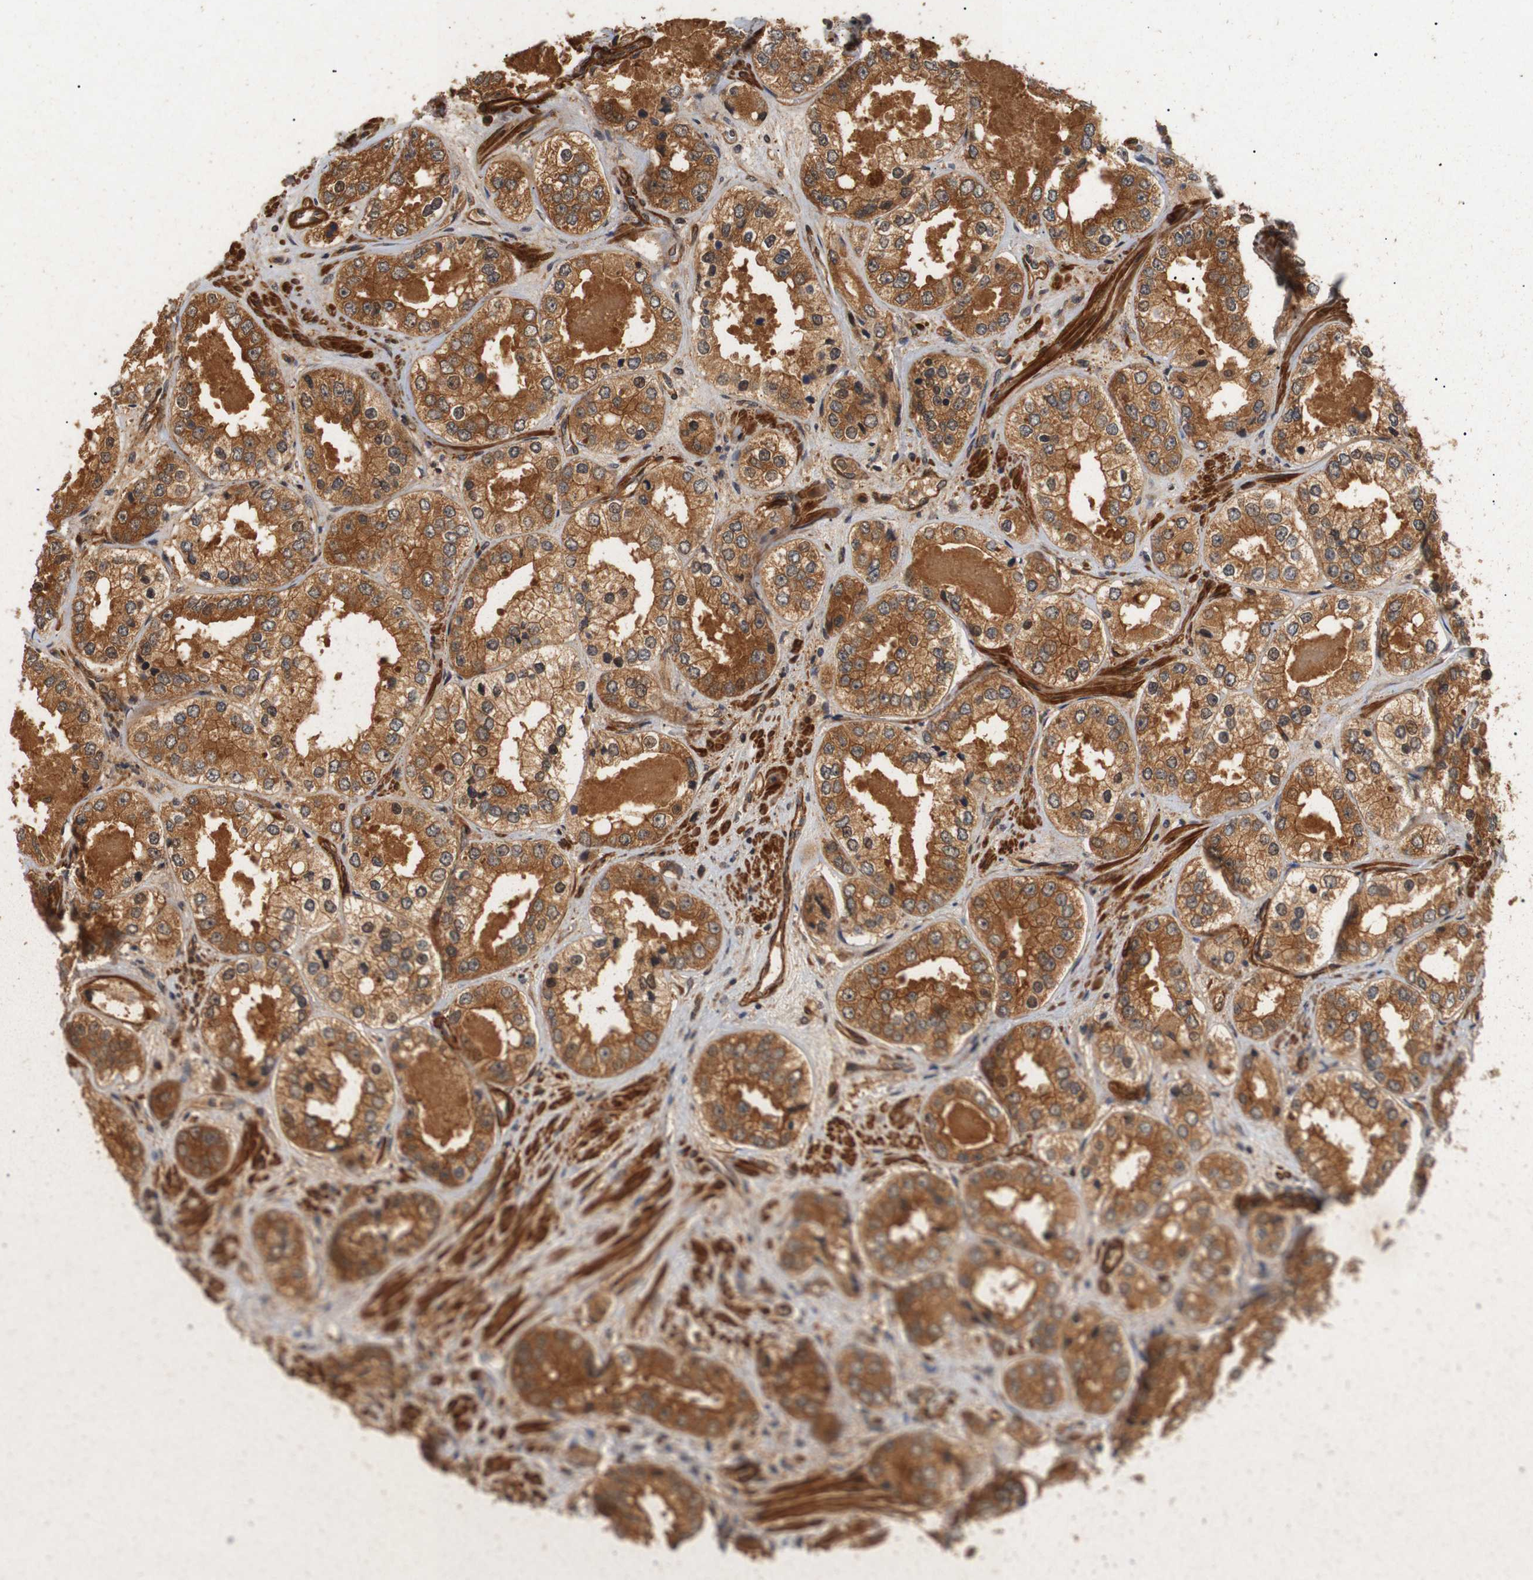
{"staining": {"intensity": "strong", "quantity": ">75%", "location": "cytoplasmic/membranous"}, "tissue": "prostate cancer", "cell_type": "Tumor cells", "image_type": "cancer", "snomed": [{"axis": "morphology", "description": "Adenocarcinoma, High grade"}, {"axis": "topography", "description": "Prostate"}], "caption": "Brown immunohistochemical staining in human prostate adenocarcinoma (high-grade) exhibits strong cytoplasmic/membranous expression in about >75% of tumor cells.", "gene": "PAWR", "patient": {"sex": "male", "age": 61}}